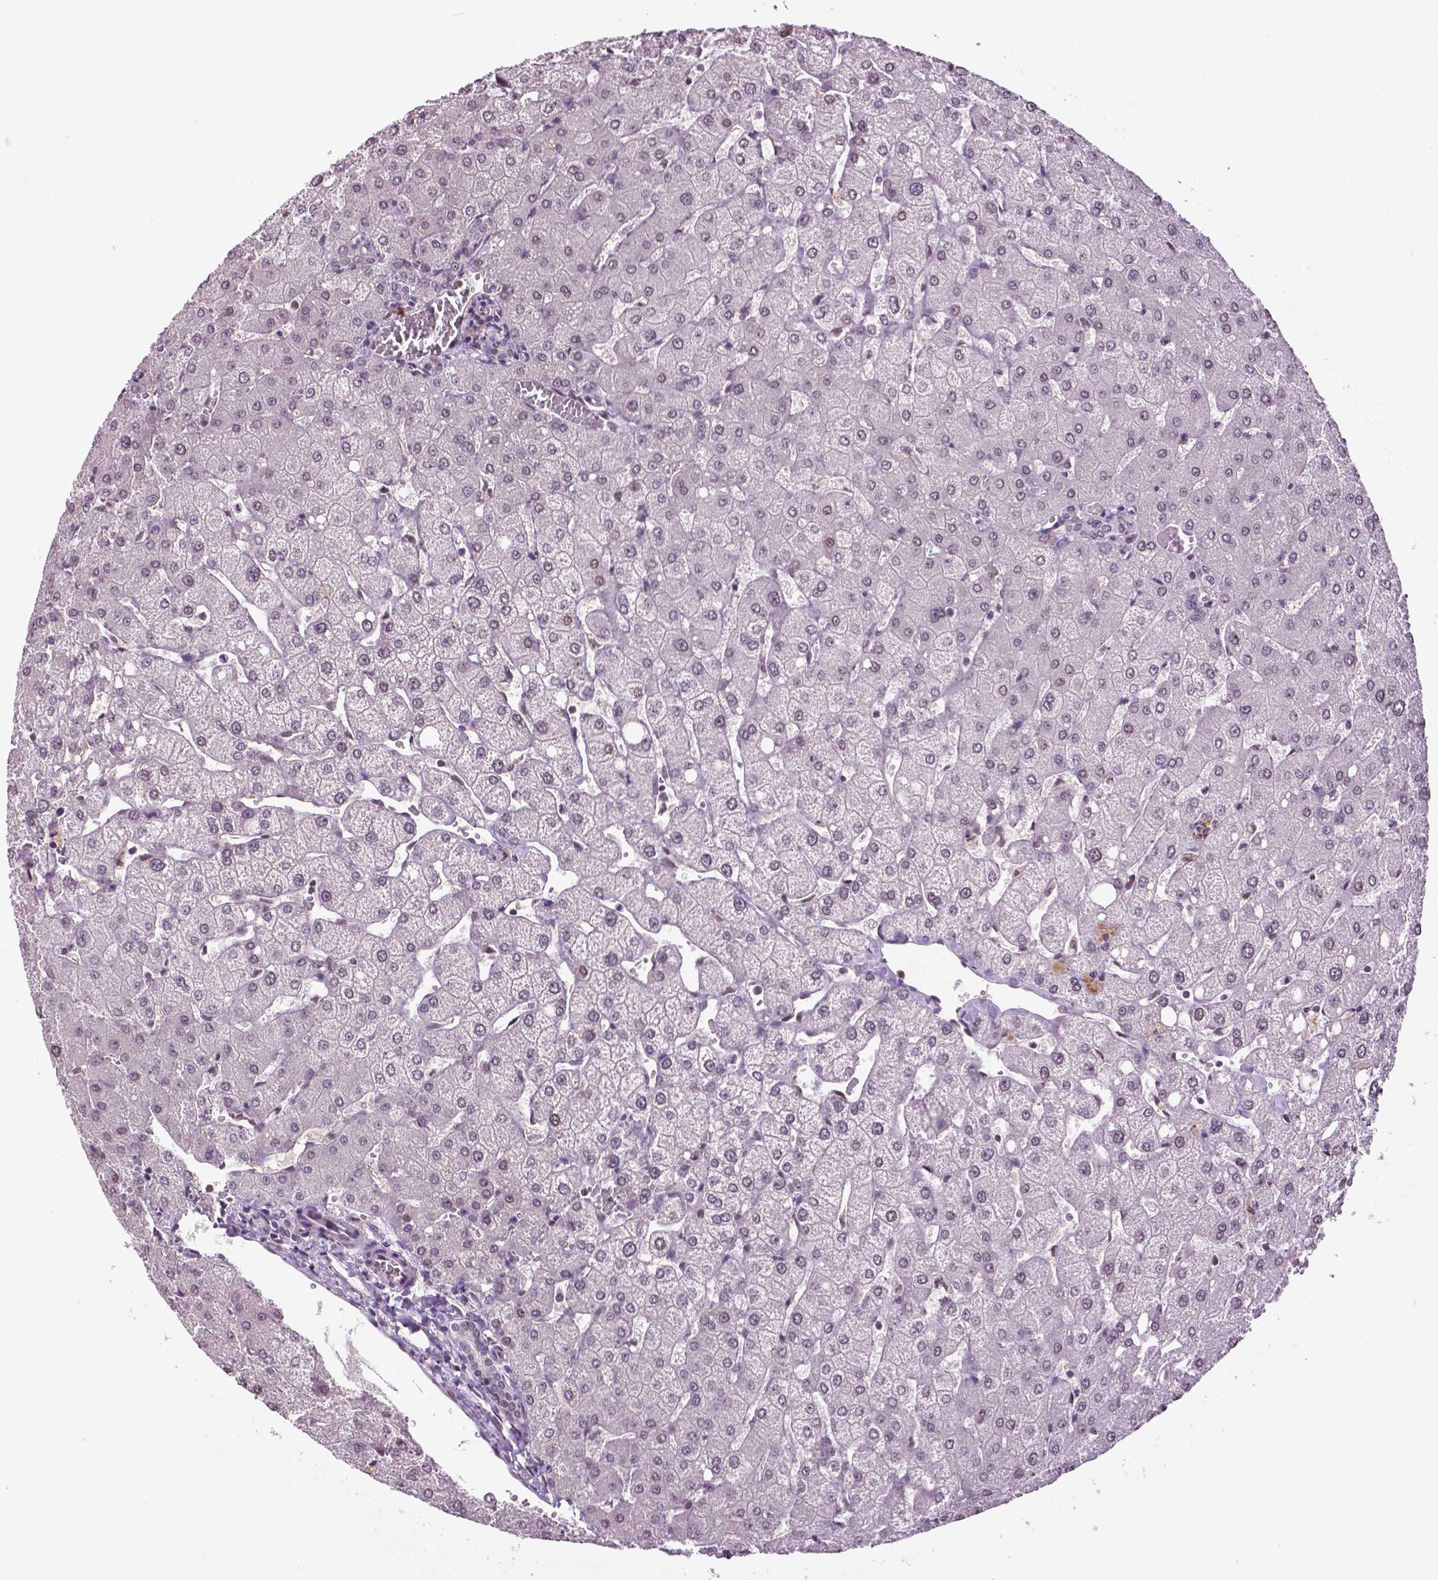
{"staining": {"intensity": "negative", "quantity": "none", "location": "none"}, "tissue": "liver", "cell_type": "Cholangiocytes", "image_type": "normal", "snomed": [{"axis": "morphology", "description": "Normal tissue, NOS"}, {"axis": "topography", "description": "Liver"}], "caption": "Protein analysis of unremarkable liver shows no significant positivity in cholangiocytes. Nuclei are stained in blue.", "gene": "DLX5", "patient": {"sex": "female", "age": 54}}